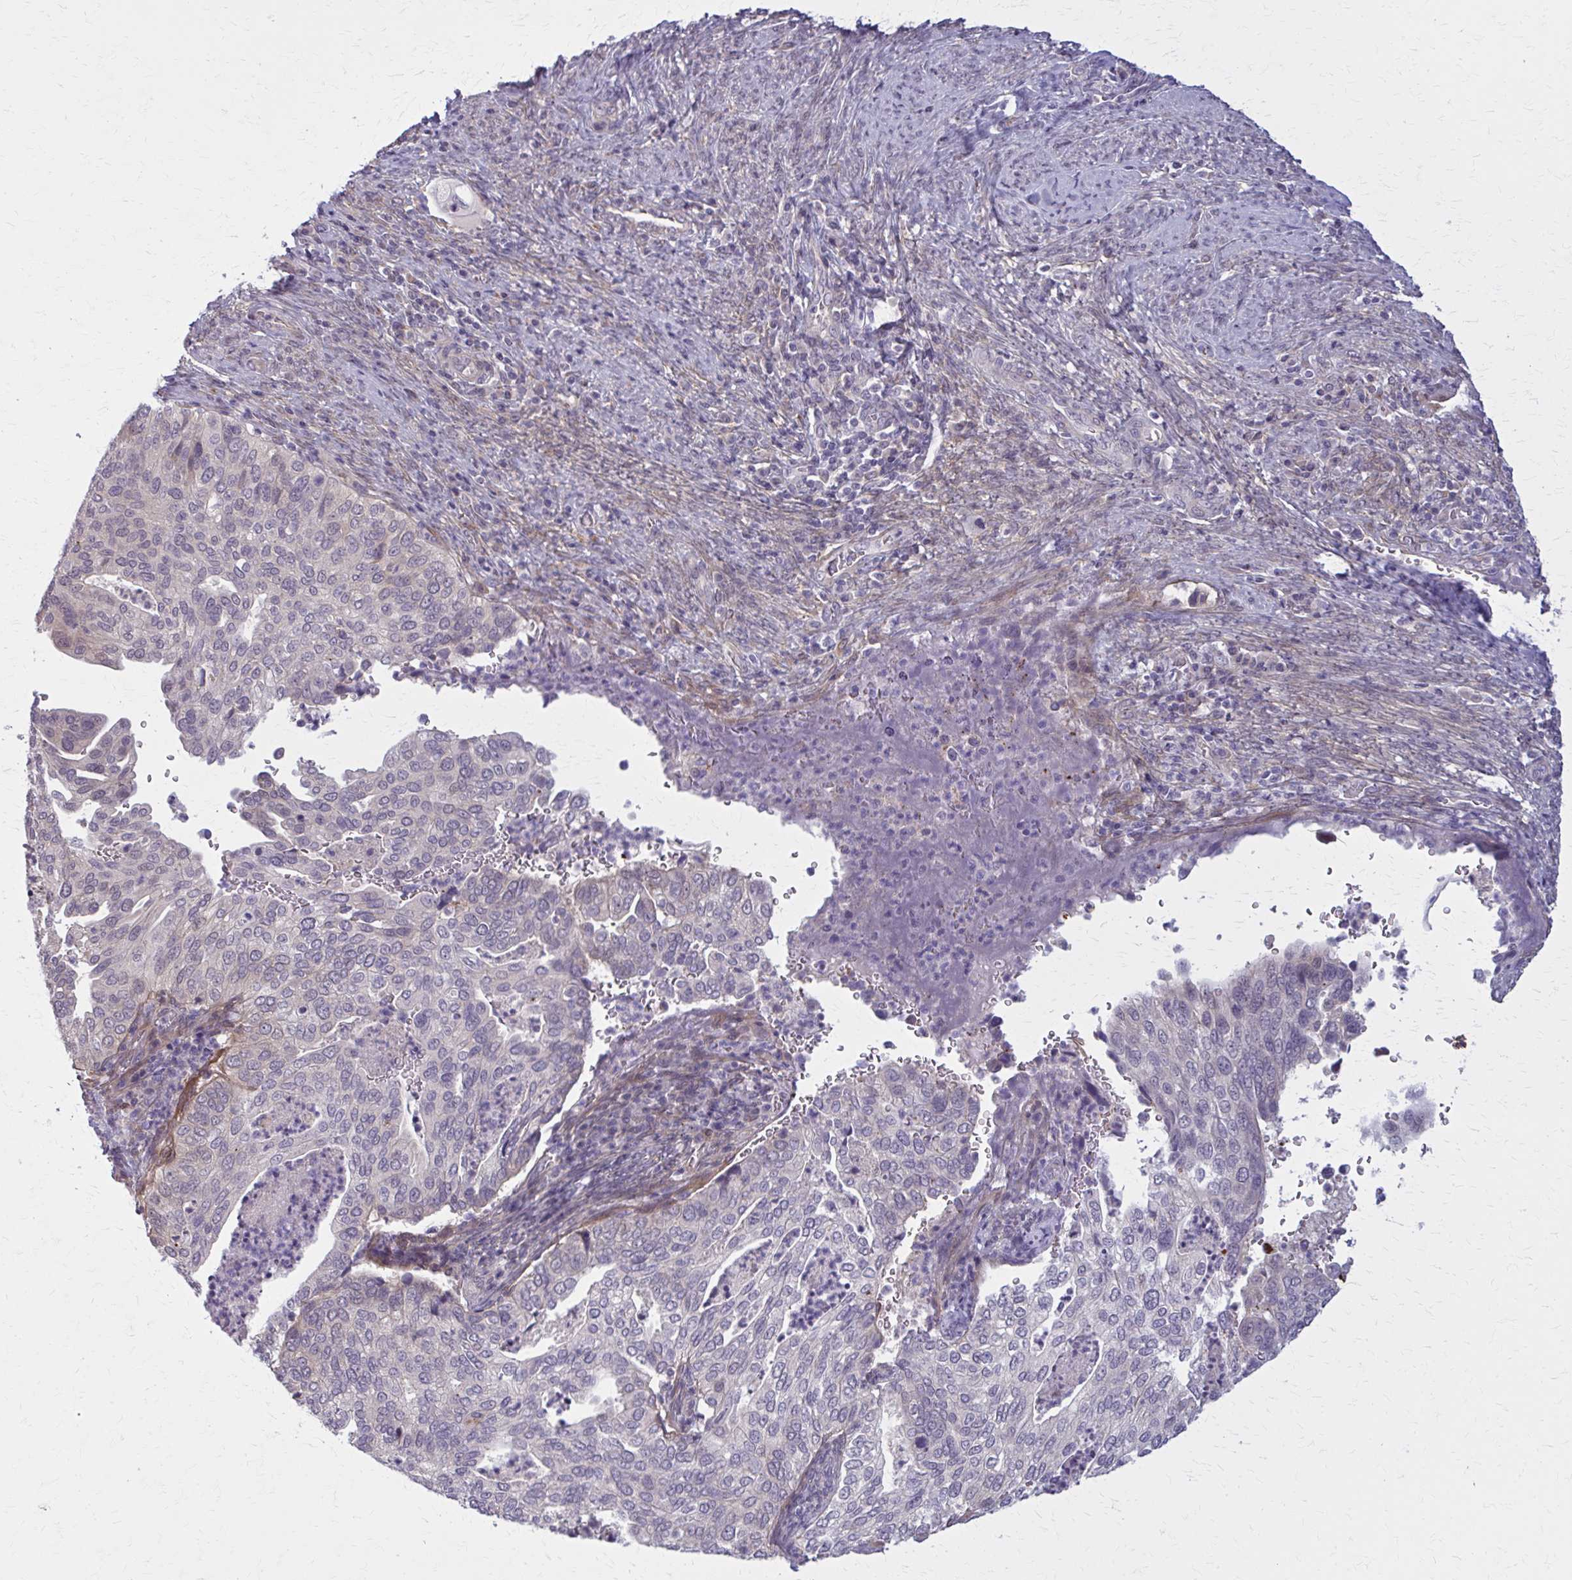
{"staining": {"intensity": "negative", "quantity": "none", "location": "none"}, "tissue": "cervical cancer", "cell_type": "Tumor cells", "image_type": "cancer", "snomed": [{"axis": "morphology", "description": "Squamous cell carcinoma, NOS"}, {"axis": "topography", "description": "Cervix"}], "caption": "Cervical cancer (squamous cell carcinoma) stained for a protein using immunohistochemistry reveals no expression tumor cells.", "gene": "NUMBL", "patient": {"sex": "female", "age": 38}}